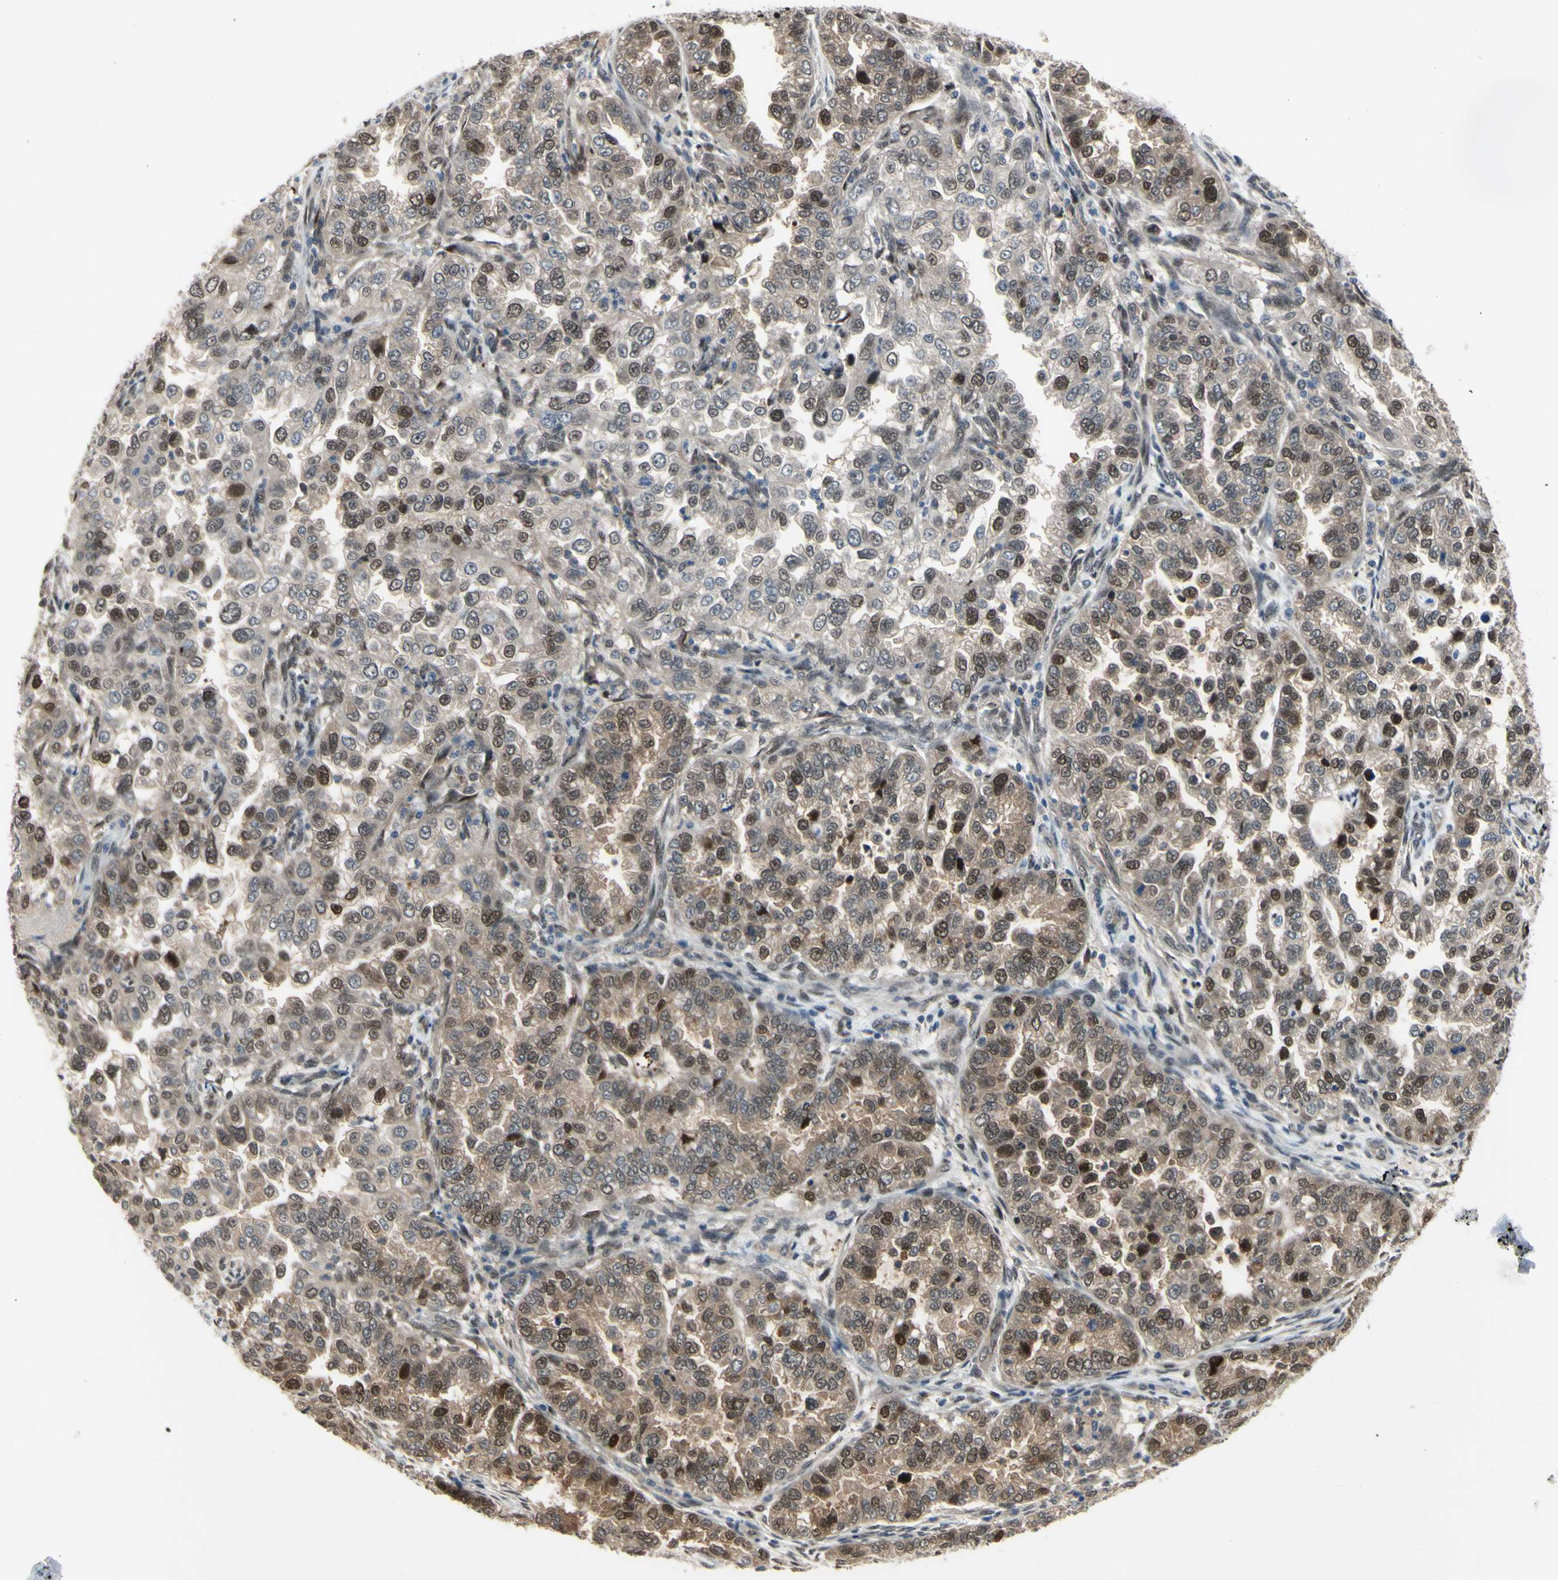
{"staining": {"intensity": "moderate", "quantity": "25%-75%", "location": "cytoplasmic/membranous,nuclear"}, "tissue": "endometrial cancer", "cell_type": "Tumor cells", "image_type": "cancer", "snomed": [{"axis": "morphology", "description": "Adenocarcinoma, NOS"}, {"axis": "topography", "description": "Endometrium"}], "caption": "There is medium levels of moderate cytoplasmic/membranous and nuclear positivity in tumor cells of endometrial cancer (adenocarcinoma), as demonstrated by immunohistochemical staining (brown color).", "gene": "HSPA4", "patient": {"sex": "female", "age": 85}}